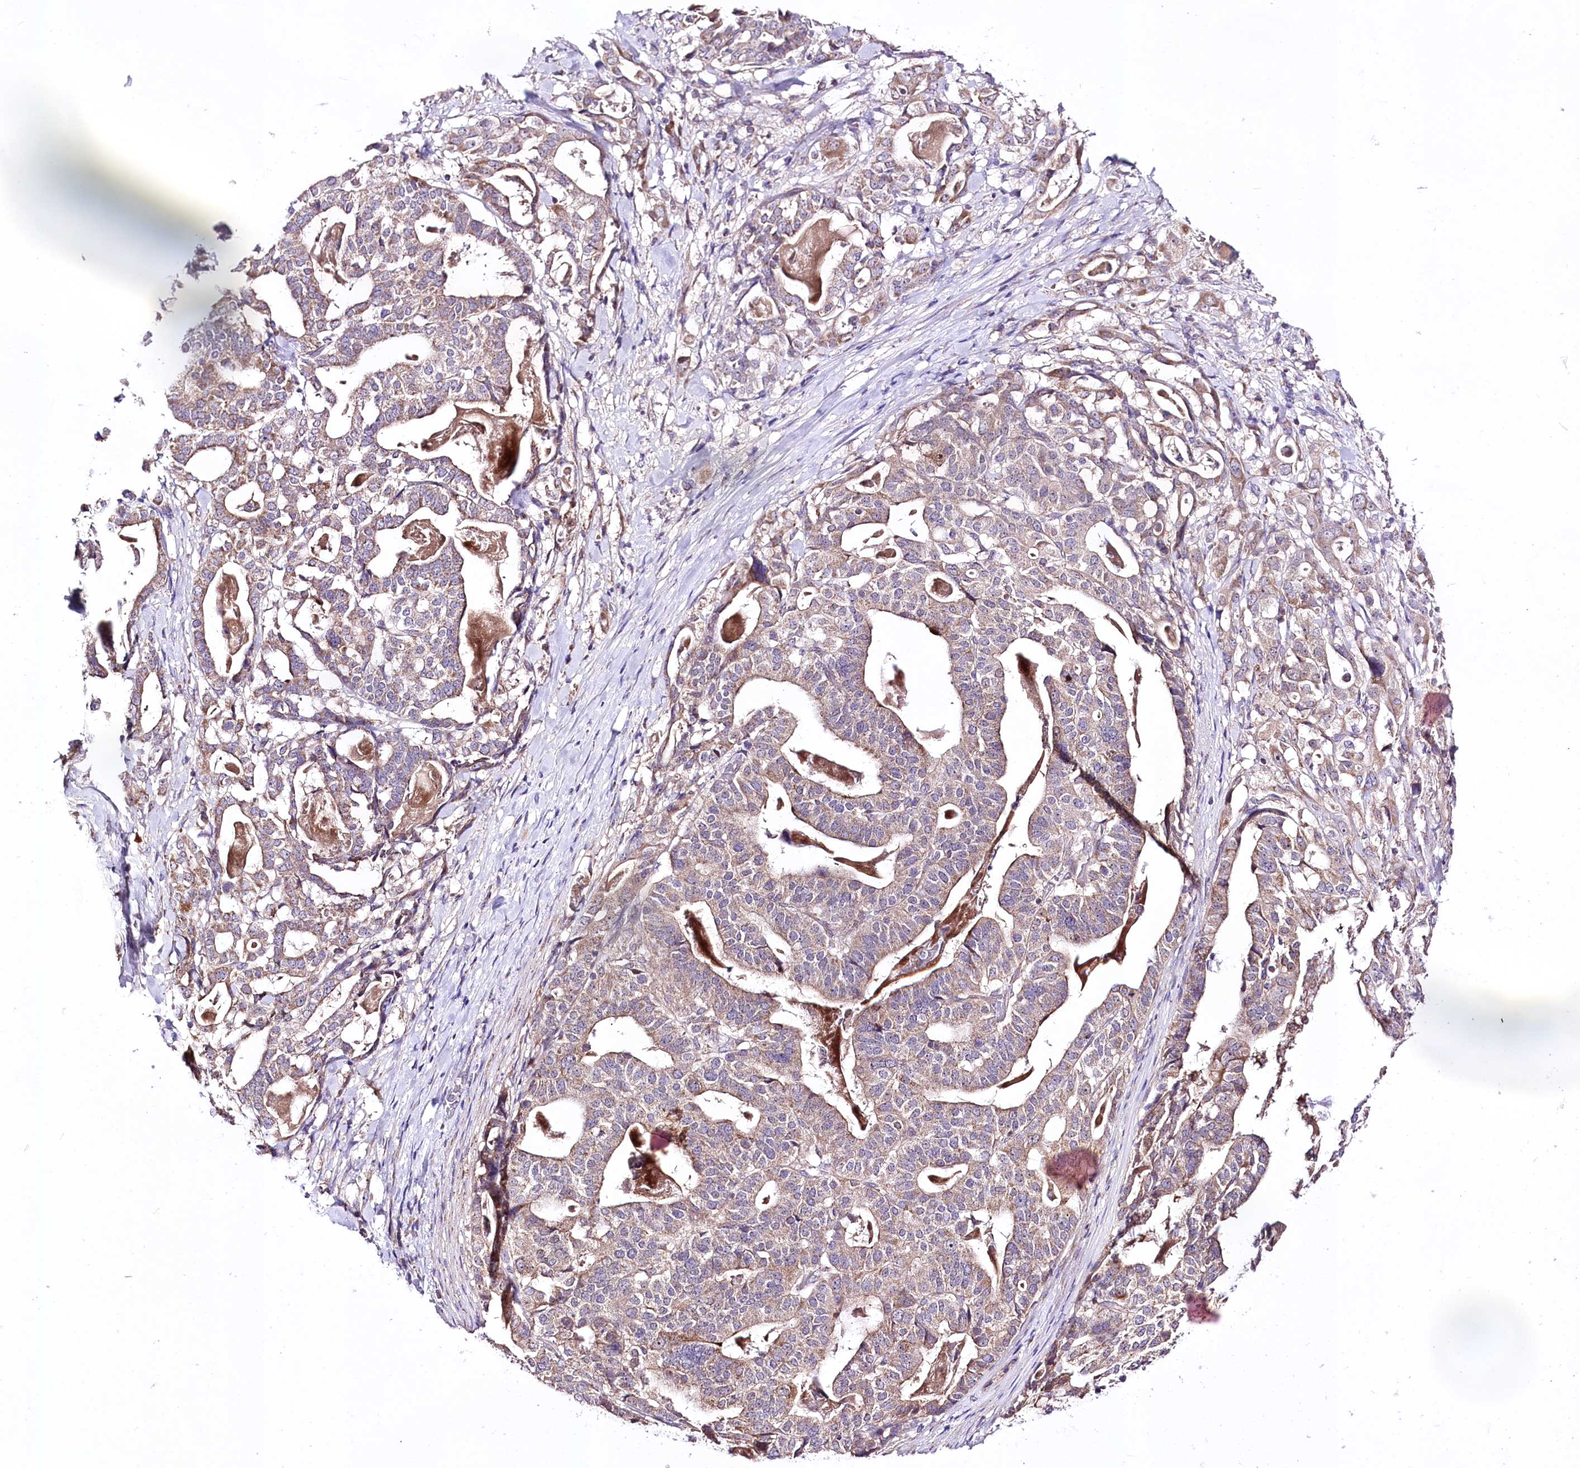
{"staining": {"intensity": "weak", "quantity": ">75%", "location": "cytoplasmic/membranous"}, "tissue": "stomach cancer", "cell_type": "Tumor cells", "image_type": "cancer", "snomed": [{"axis": "morphology", "description": "Adenocarcinoma, NOS"}, {"axis": "topography", "description": "Stomach"}], "caption": "Stomach adenocarcinoma tissue reveals weak cytoplasmic/membranous positivity in about >75% of tumor cells", "gene": "ATE1", "patient": {"sex": "male", "age": 48}}